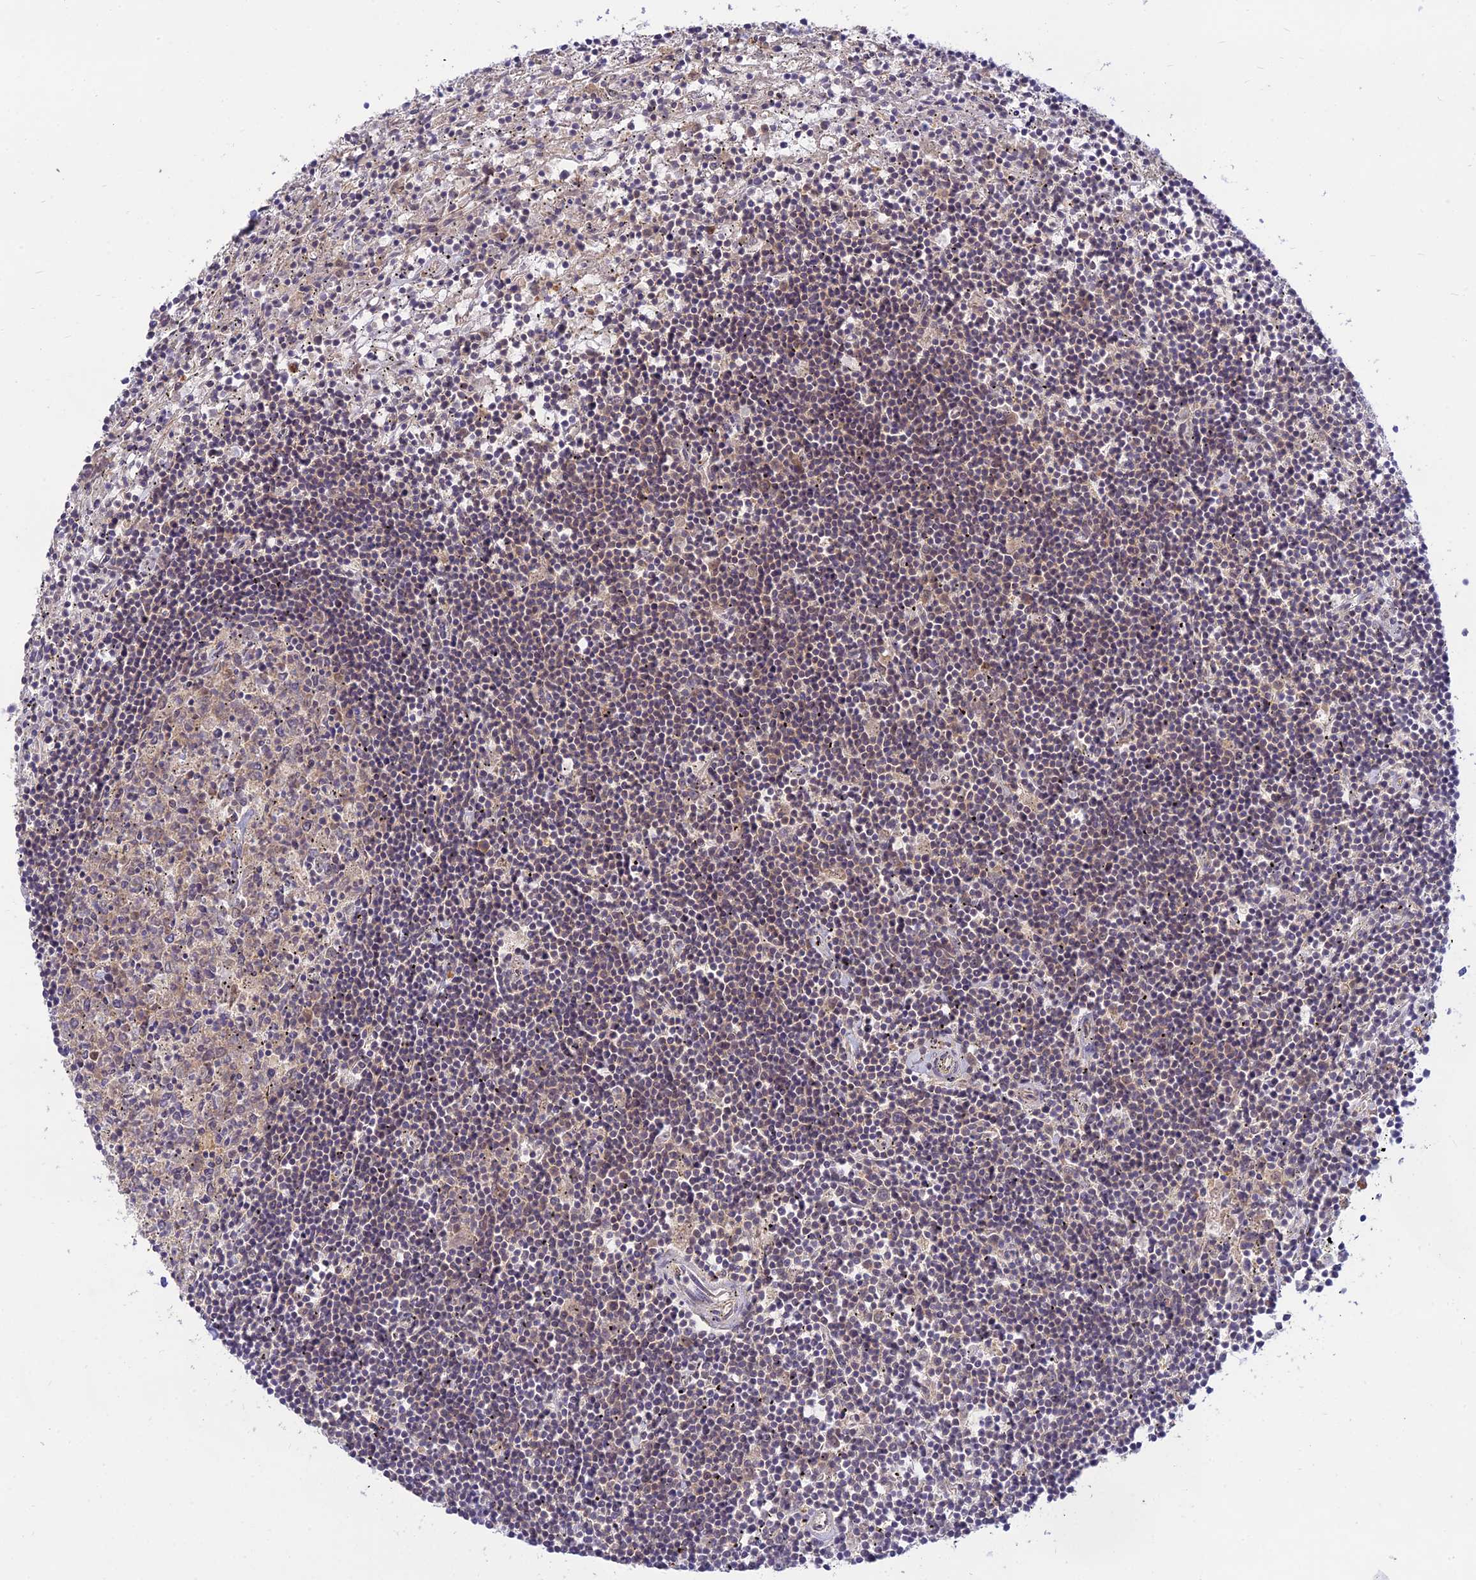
{"staining": {"intensity": "negative", "quantity": "none", "location": "none"}, "tissue": "lymphoma", "cell_type": "Tumor cells", "image_type": "cancer", "snomed": [{"axis": "morphology", "description": "Malignant lymphoma, non-Hodgkin's type, Low grade"}, {"axis": "topography", "description": "Spleen"}], "caption": "This is a histopathology image of IHC staining of malignant lymphoma, non-Hodgkin's type (low-grade), which shows no staining in tumor cells.", "gene": "SKIC8", "patient": {"sex": "male", "age": 76}}